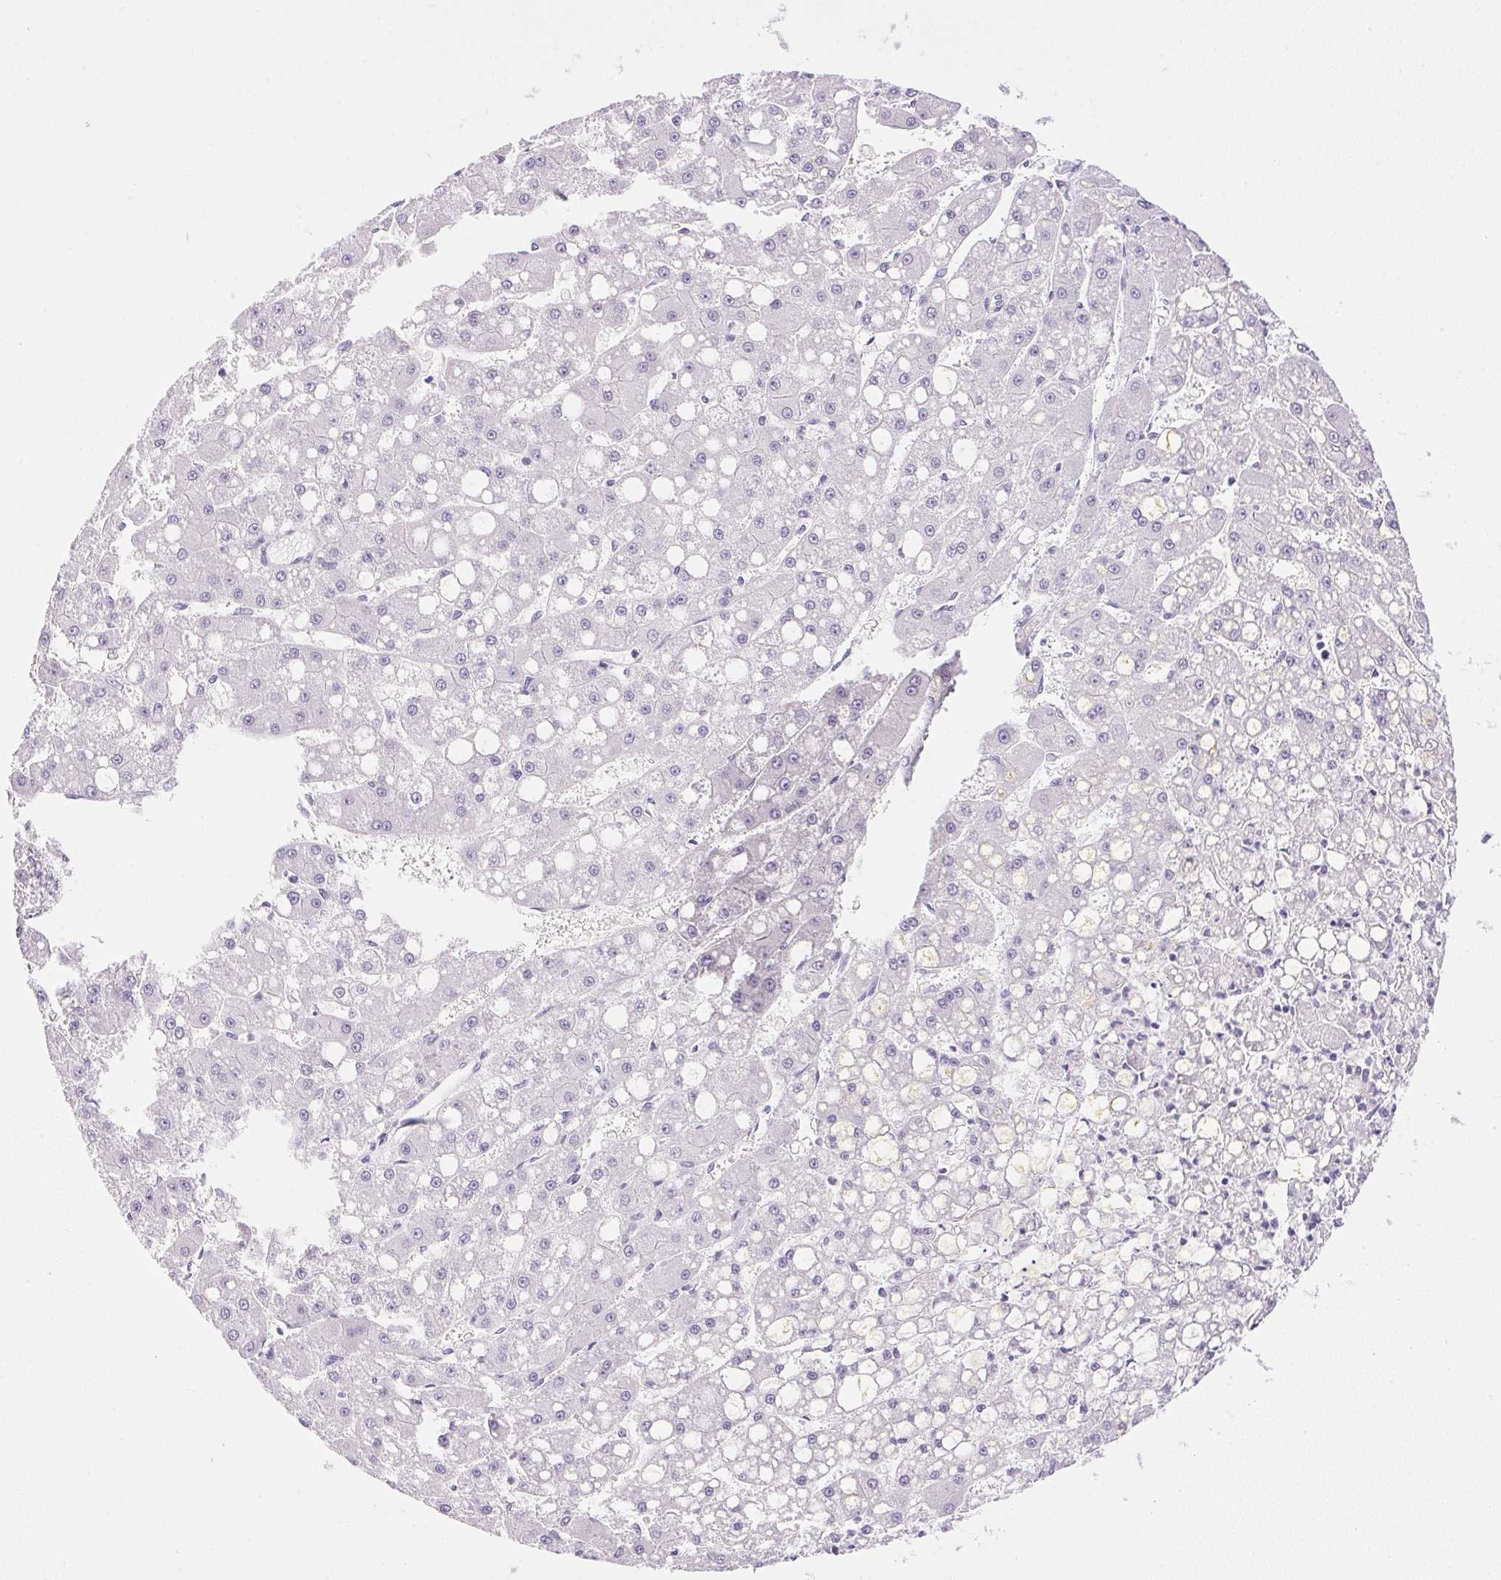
{"staining": {"intensity": "negative", "quantity": "none", "location": "none"}, "tissue": "liver cancer", "cell_type": "Tumor cells", "image_type": "cancer", "snomed": [{"axis": "morphology", "description": "Carcinoma, Hepatocellular, NOS"}, {"axis": "topography", "description": "Liver"}], "caption": "DAB (3,3'-diaminobenzidine) immunohistochemical staining of liver hepatocellular carcinoma shows no significant expression in tumor cells.", "gene": "ATP6V0A4", "patient": {"sex": "male", "age": 67}}